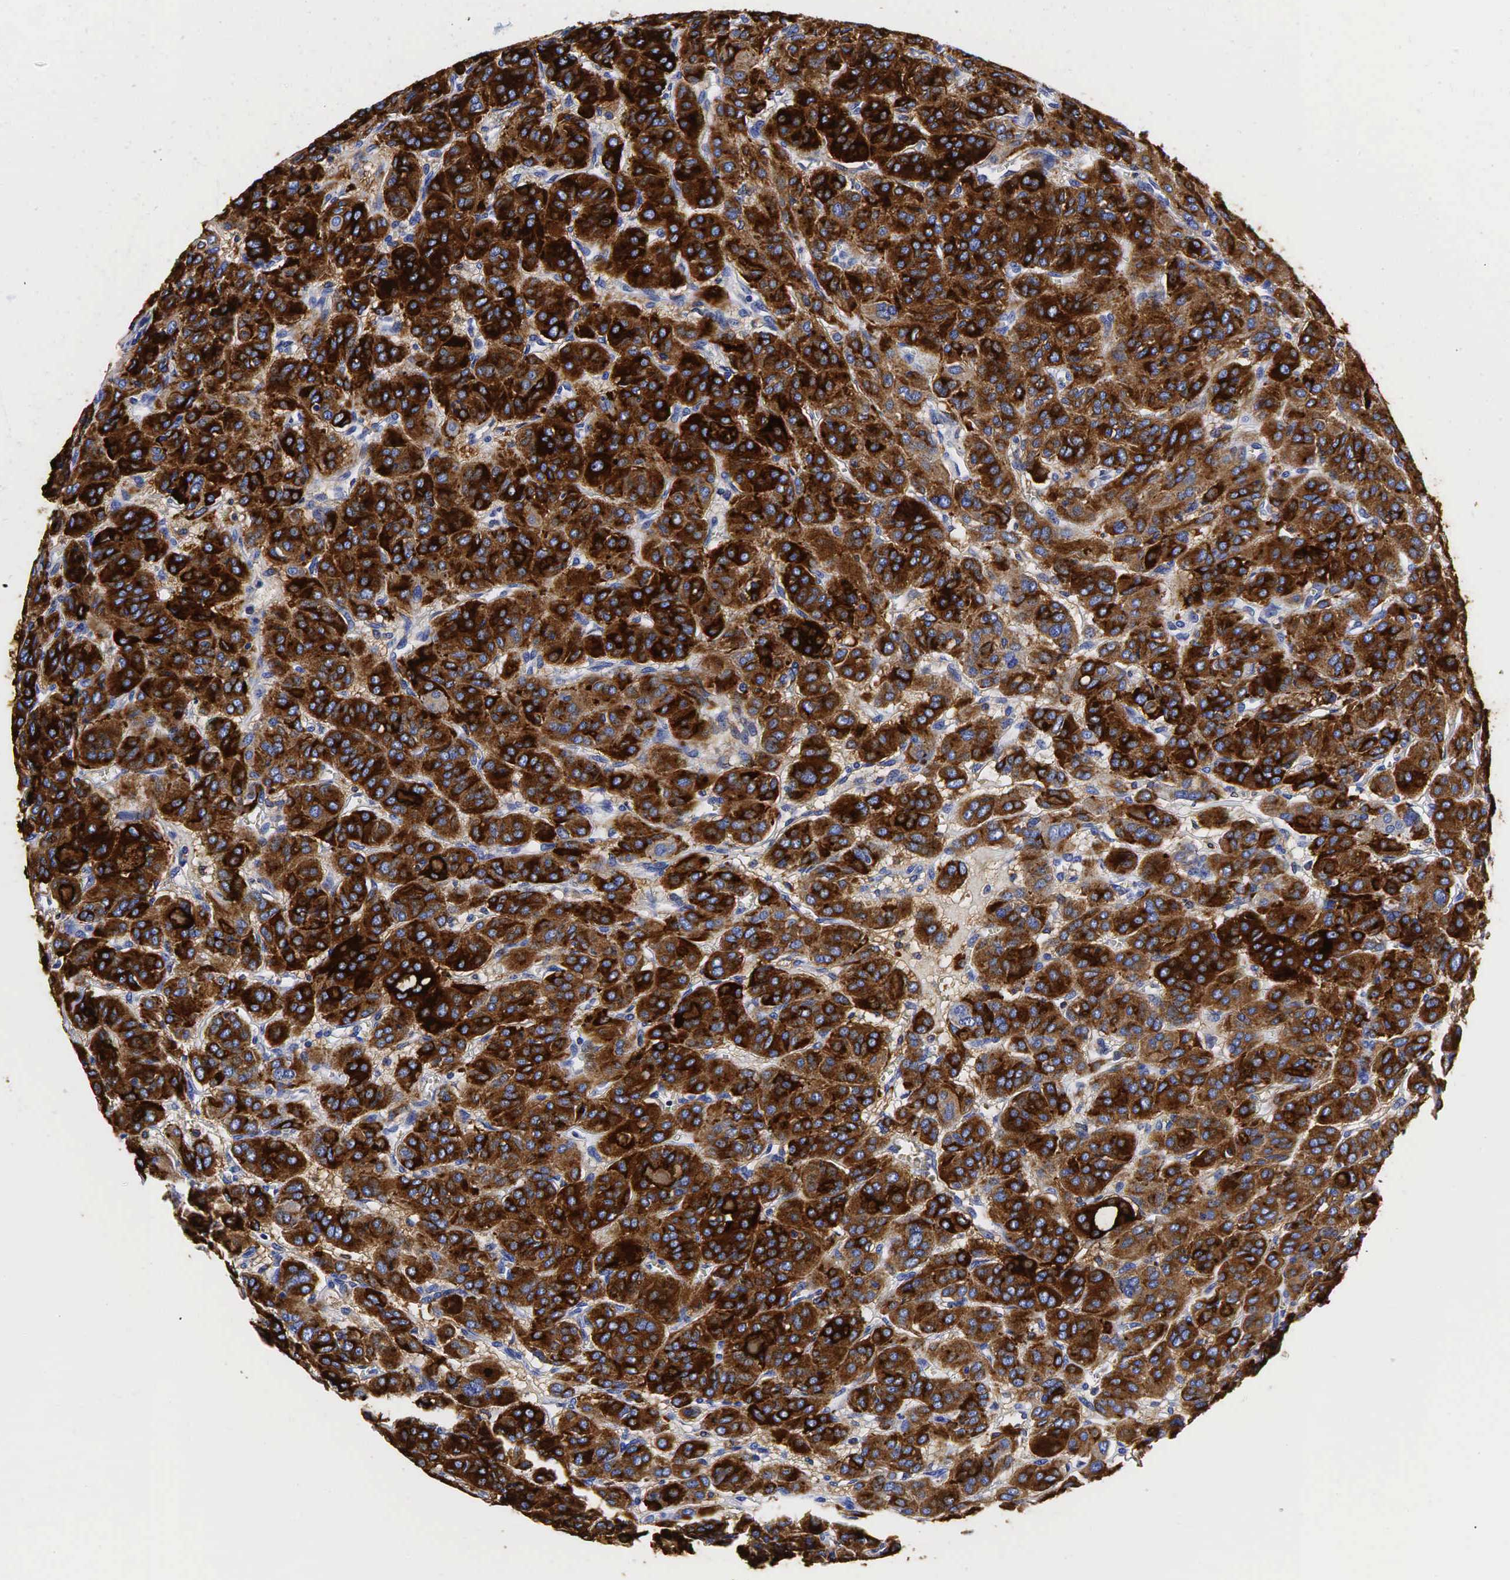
{"staining": {"intensity": "strong", "quantity": ">75%", "location": "cytoplasmic/membranous"}, "tissue": "thyroid cancer", "cell_type": "Tumor cells", "image_type": "cancer", "snomed": [{"axis": "morphology", "description": "Follicular adenoma carcinoma, NOS"}, {"axis": "topography", "description": "Thyroid gland"}], "caption": "Thyroid cancer stained with a brown dye exhibits strong cytoplasmic/membranous positive staining in approximately >75% of tumor cells.", "gene": "TG", "patient": {"sex": "female", "age": 71}}